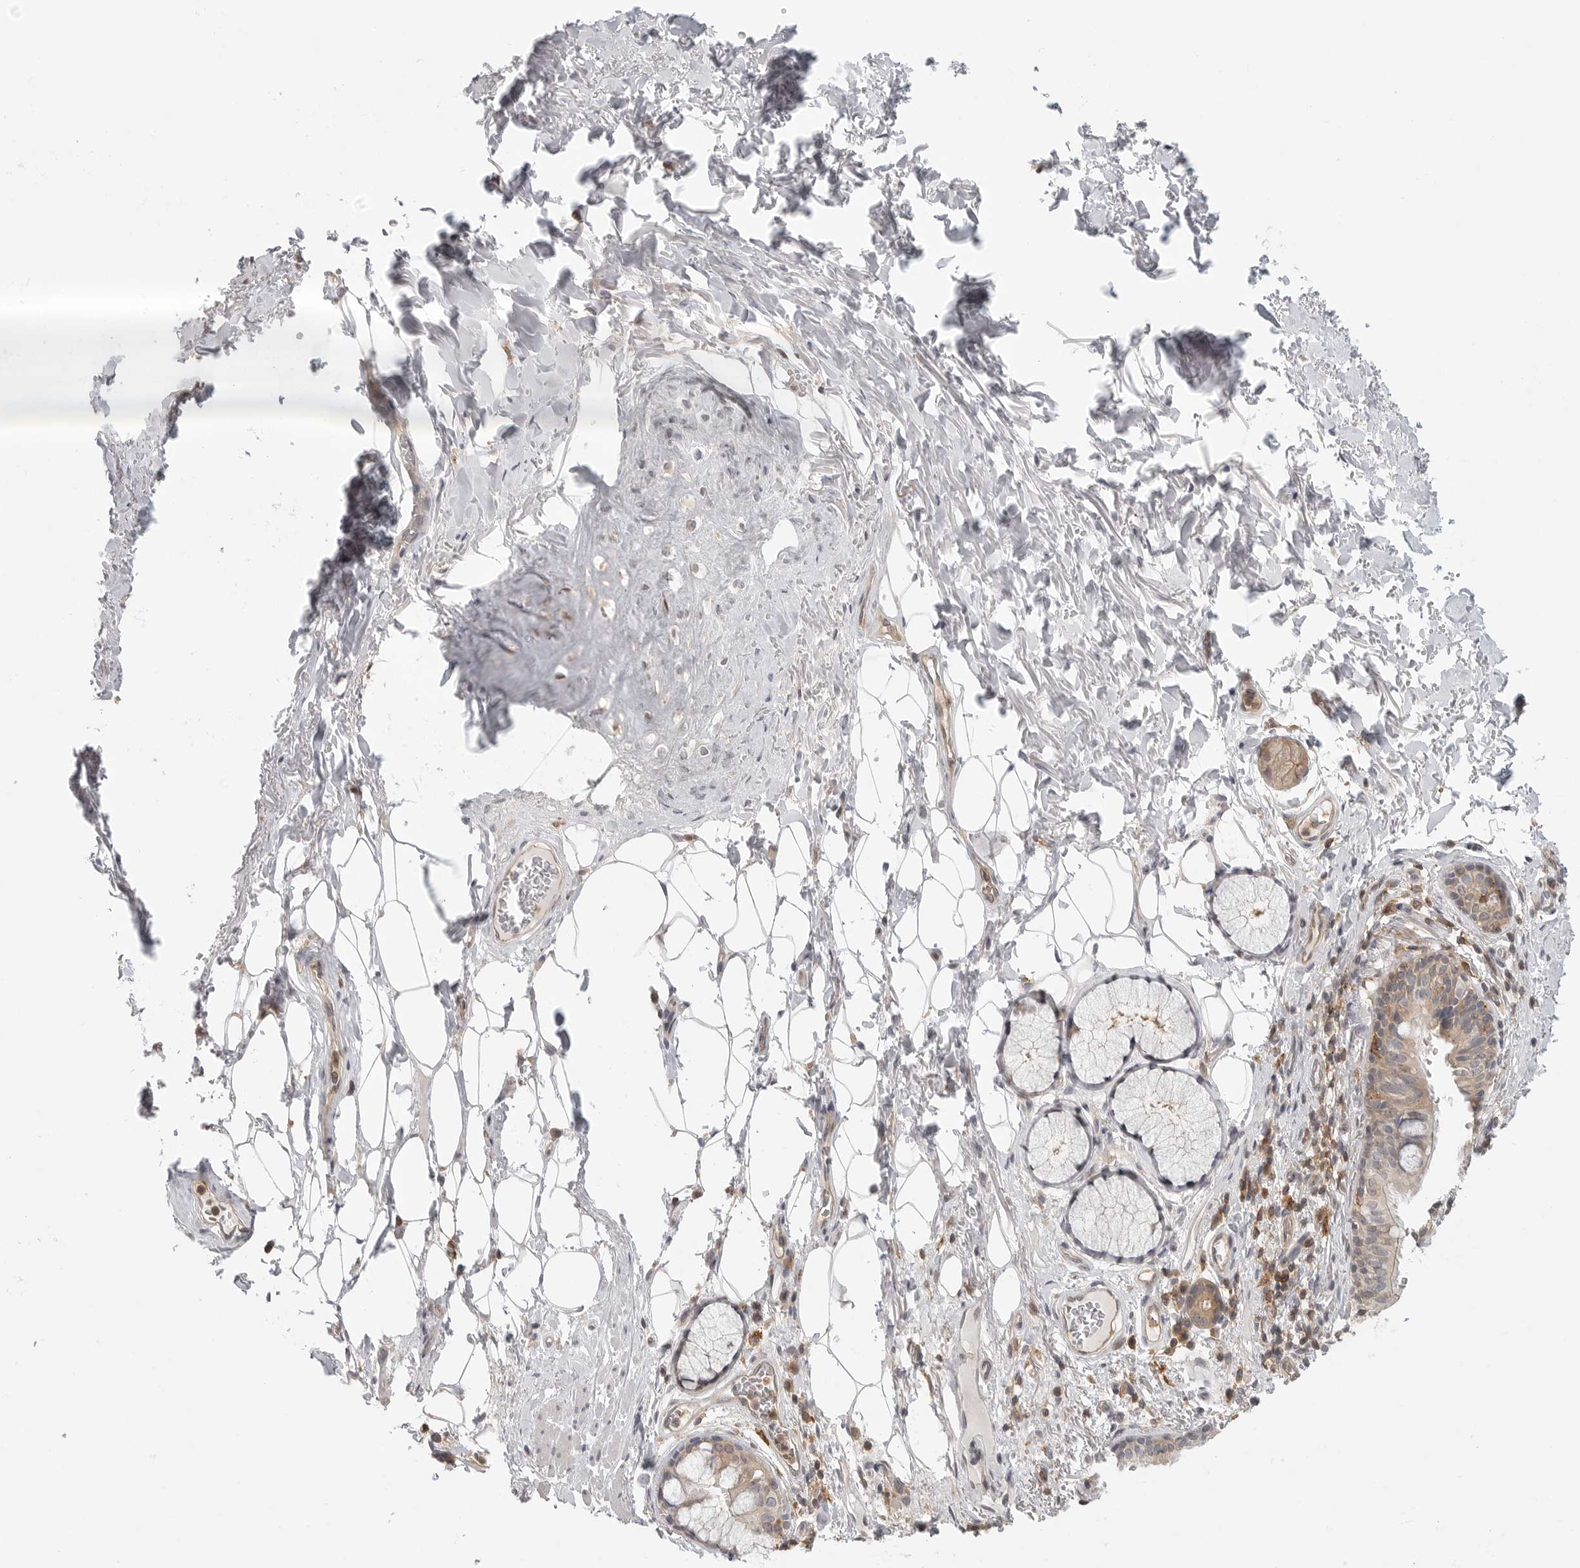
{"staining": {"intensity": "moderate", "quantity": "25%-75%", "location": "cytoplasmic/membranous"}, "tissue": "bronchus", "cell_type": "Respiratory epithelial cells", "image_type": "normal", "snomed": [{"axis": "morphology", "description": "Normal tissue, NOS"}, {"axis": "topography", "description": "Cartilage tissue"}], "caption": "DAB immunohistochemical staining of unremarkable human bronchus displays moderate cytoplasmic/membranous protein positivity in about 25%-75% of respiratory epithelial cells. (Brightfield microscopy of DAB IHC at high magnification).", "gene": "DBNL", "patient": {"sex": "female", "age": 63}}